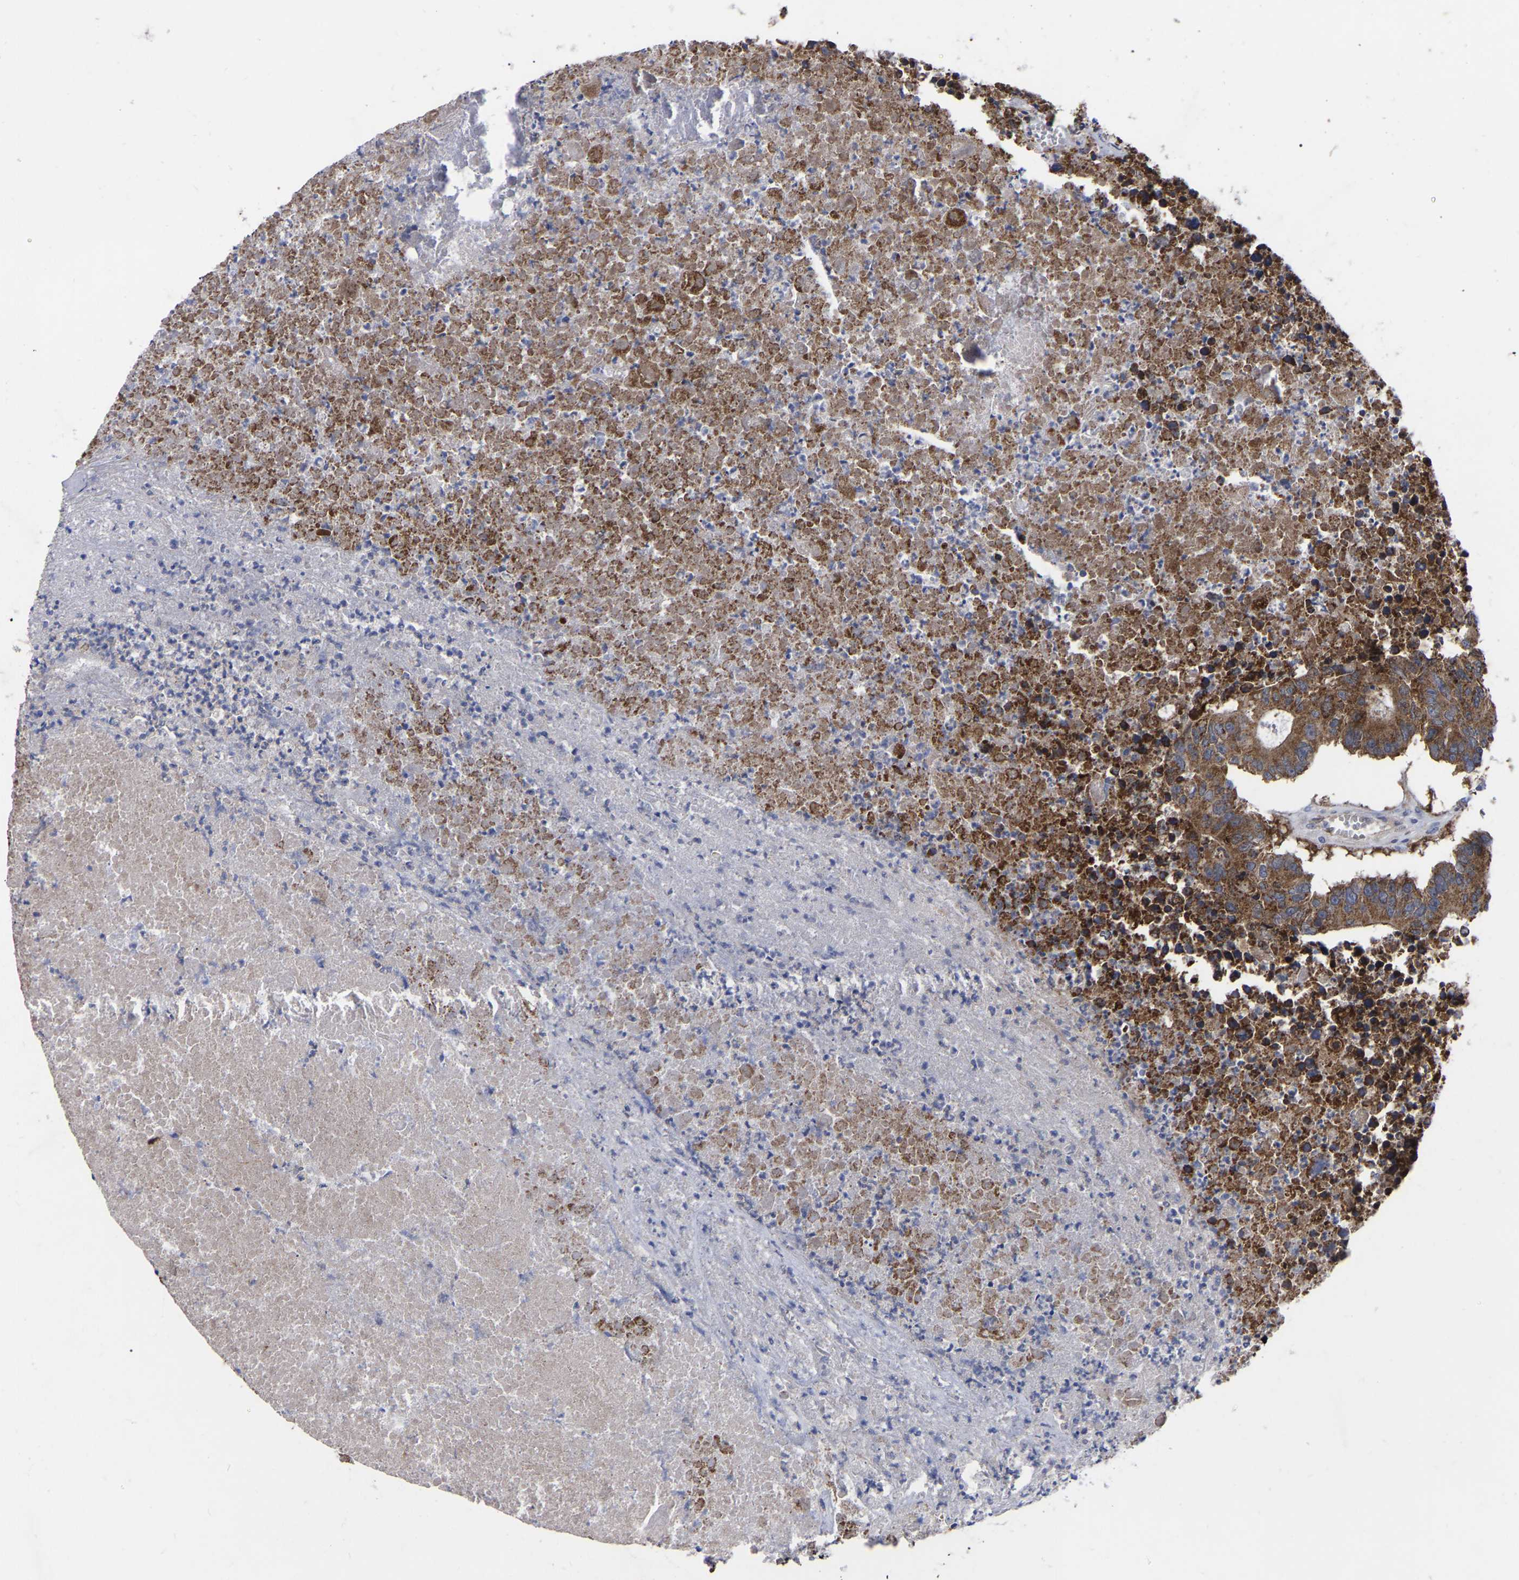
{"staining": {"intensity": "moderate", "quantity": ">75%", "location": "cytoplasmic/membranous"}, "tissue": "colorectal cancer", "cell_type": "Tumor cells", "image_type": "cancer", "snomed": [{"axis": "morphology", "description": "Adenocarcinoma, NOS"}, {"axis": "topography", "description": "Colon"}], "caption": "Protein analysis of colorectal cancer tissue shows moderate cytoplasmic/membranous positivity in approximately >75% of tumor cells.", "gene": "TCP1", "patient": {"sex": "male", "age": 87}}